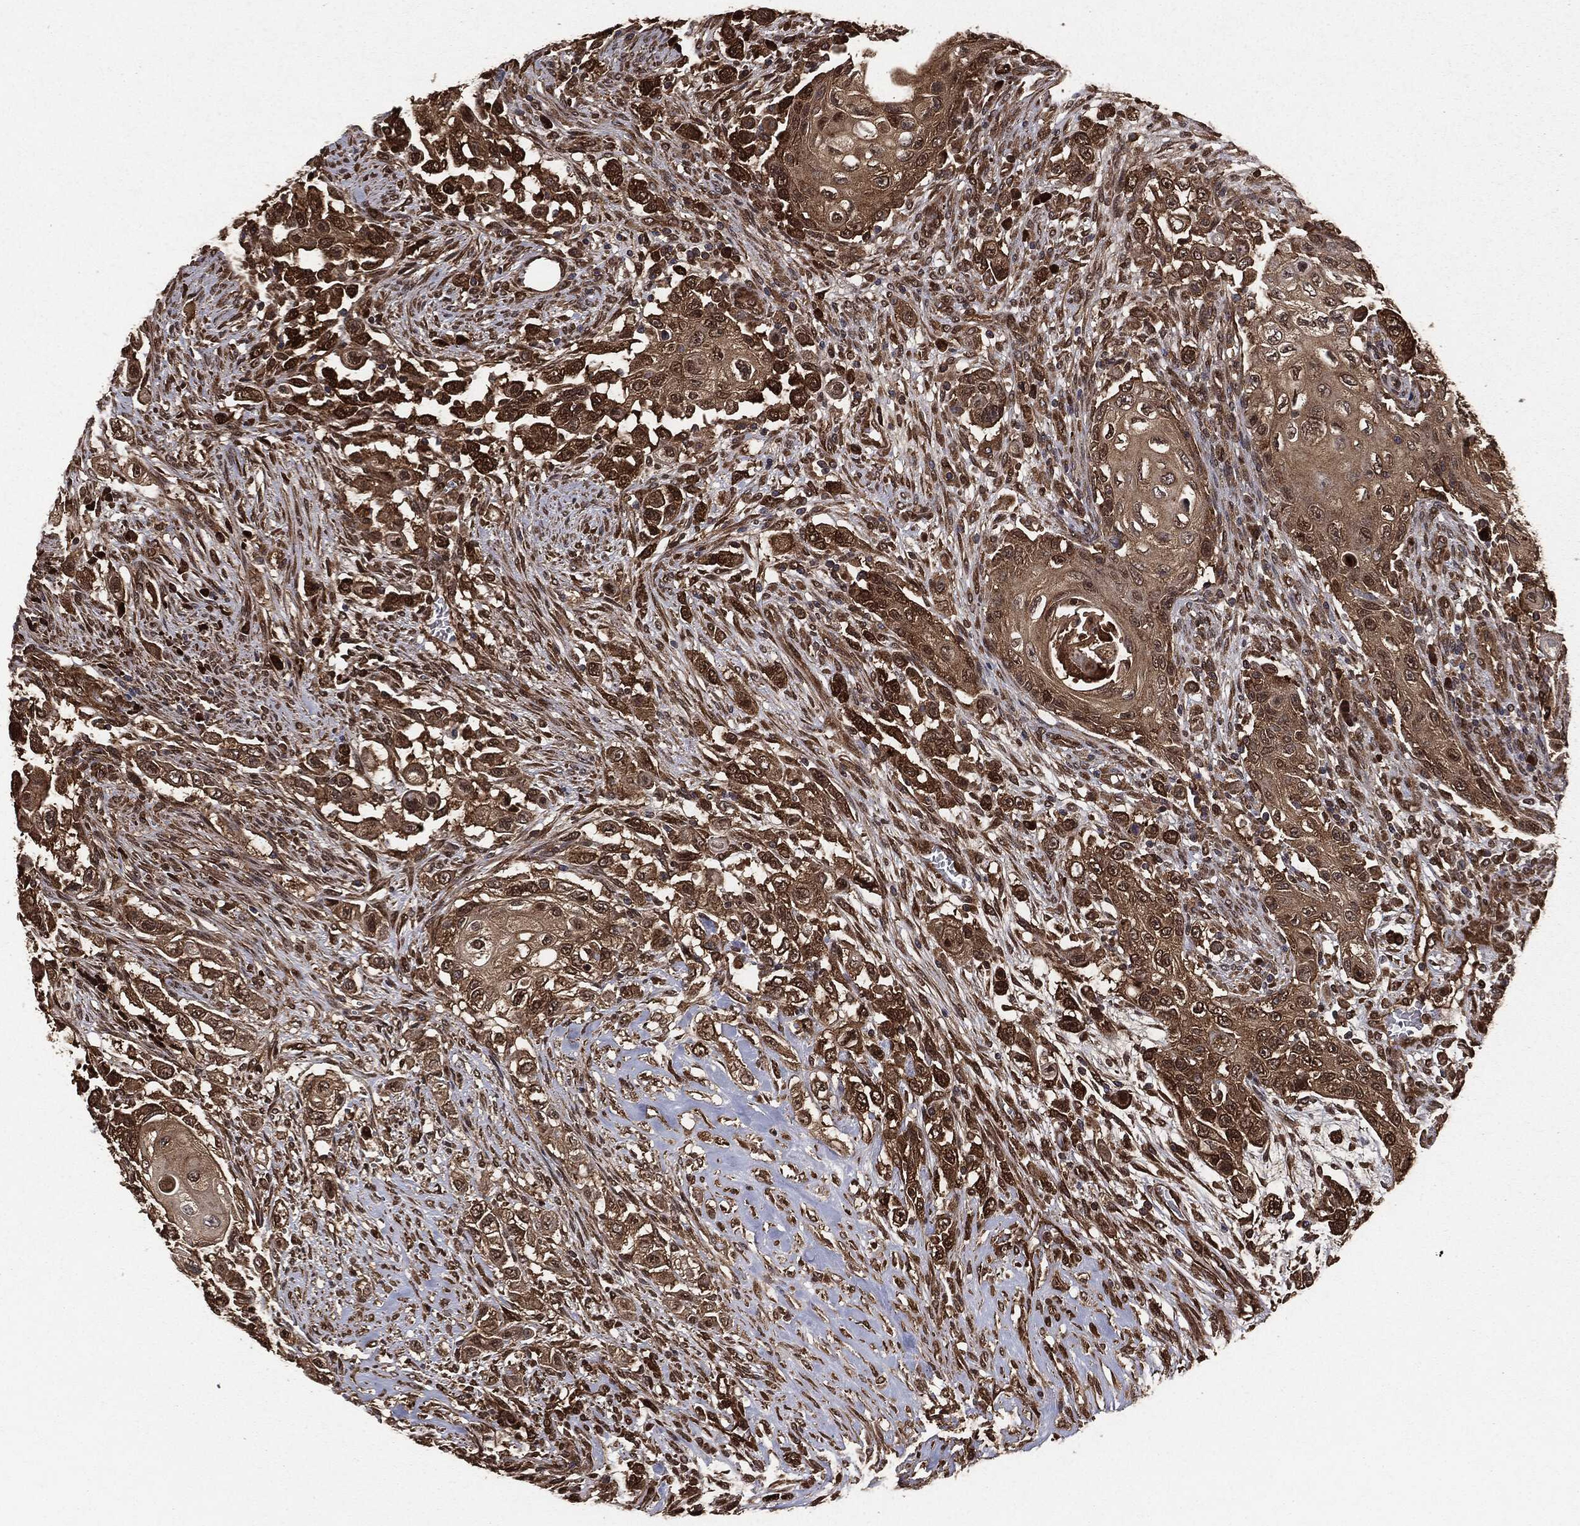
{"staining": {"intensity": "moderate", "quantity": ">75%", "location": "cytoplasmic/membranous"}, "tissue": "urothelial cancer", "cell_type": "Tumor cells", "image_type": "cancer", "snomed": [{"axis": "morphology", "description": "Urothelial carcinoma, High grade"}, {"axis": "topography", "description": "Urinary bladder"}], "caption": "Immunohistochemical staining of urothelial carcinoma (high-grade) reveals medium levels of moderate cytoplasmic/membranous protein expression in approximately >75% of tumor cells.", "gene": "NME1", "patient": {"sex": "female", "age": 56}}